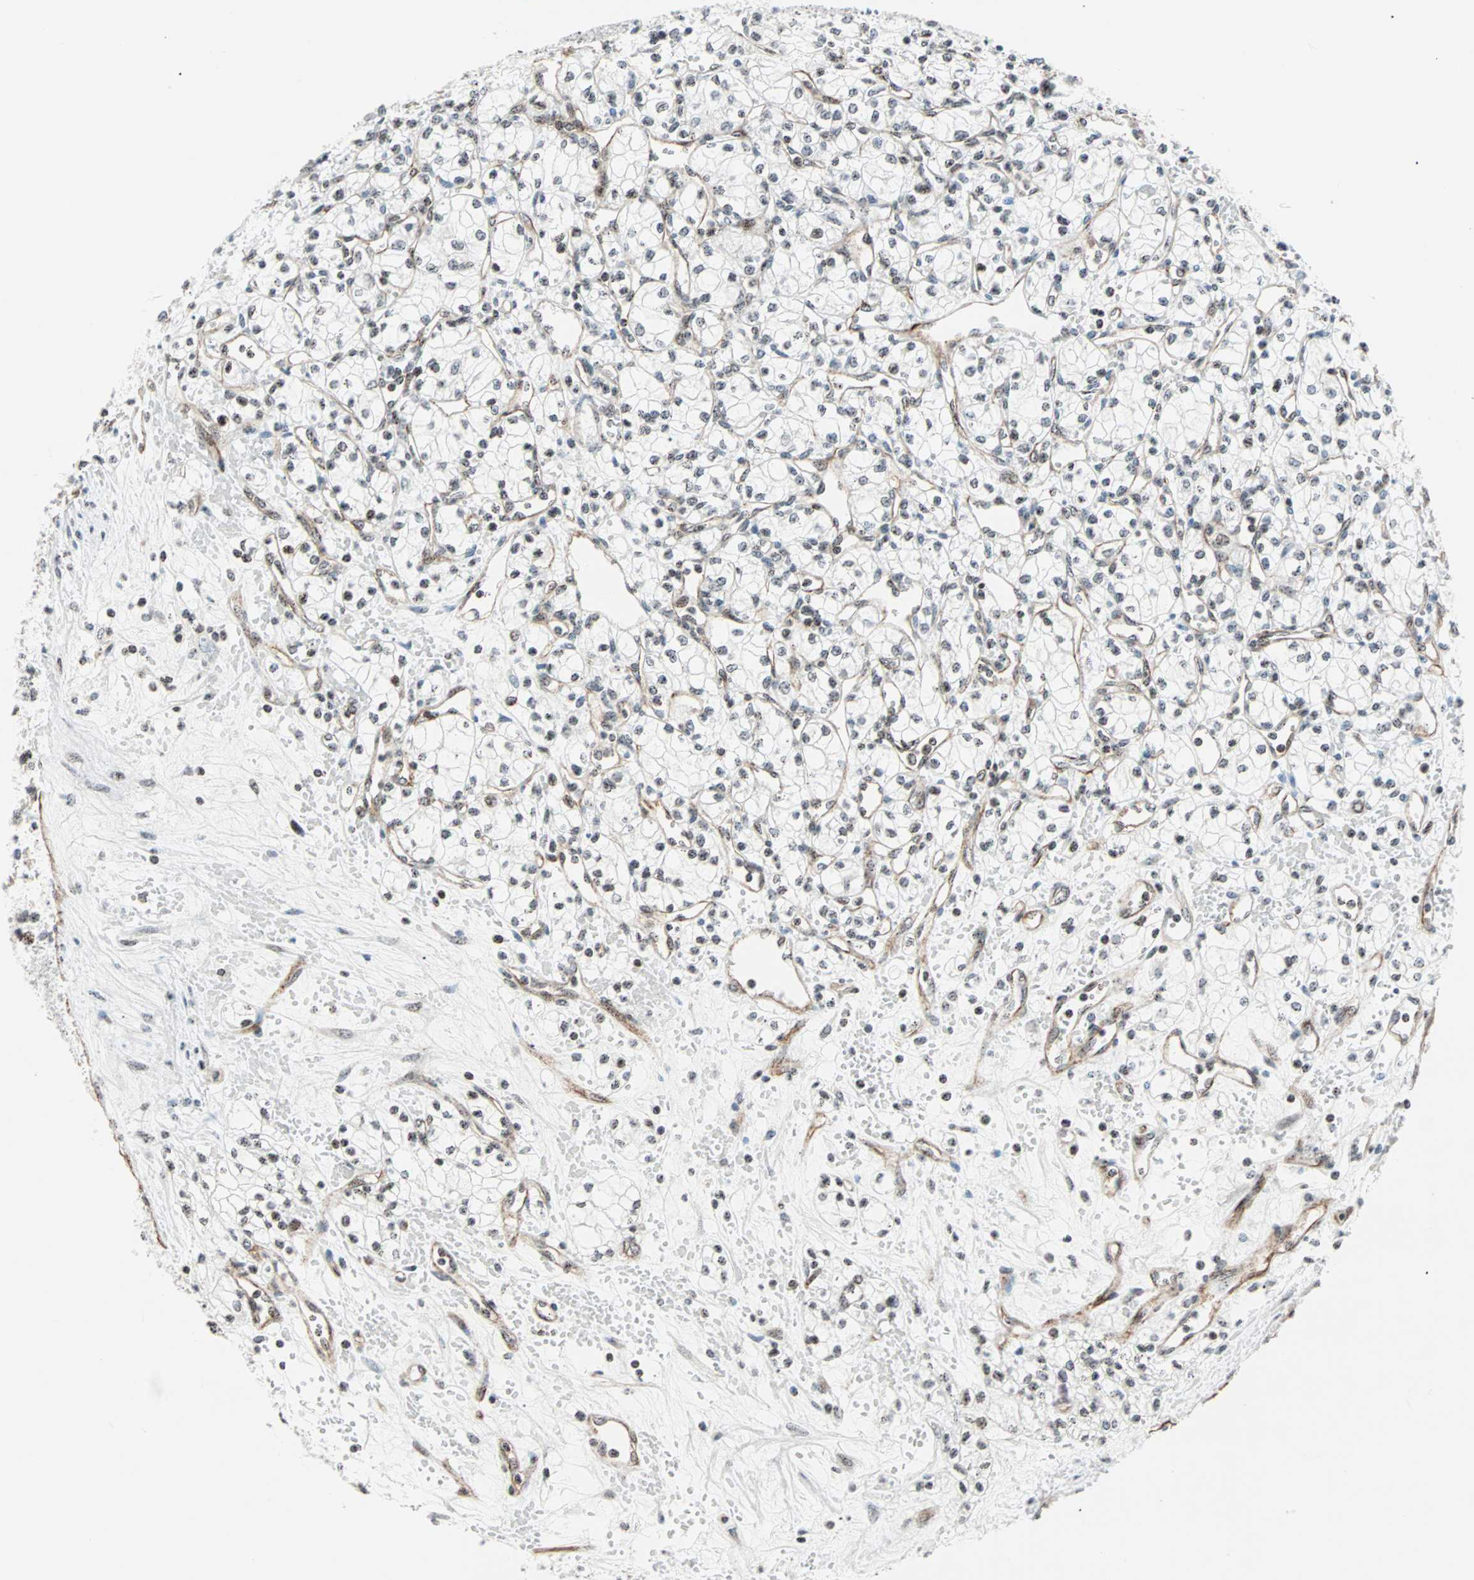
{"staining": {"intensity": "weak", "quantity": ">75%", "location": "nuclear"}, "tissue": "renal cancer", "cell_type": "Tumor cells", "image_type": "cancer", "snomed": [{"axis": "morphology", "description": "Normal tissue, NOS"}, {"axis": "morphology", "description": "Adenocarcinoma, NOS"}, {"axis": "topography", "description": "Kidney"}], "caption": "Tumor cells display low levels of weak nuclear expression in approximately >75% of cells in human renal cancer (adenocarcinoma). (brown staining indicates protein expression, while blue staining denotes nuclei).", "gene": "CENPA", "patient": {"sex": "male", "age": 59}}